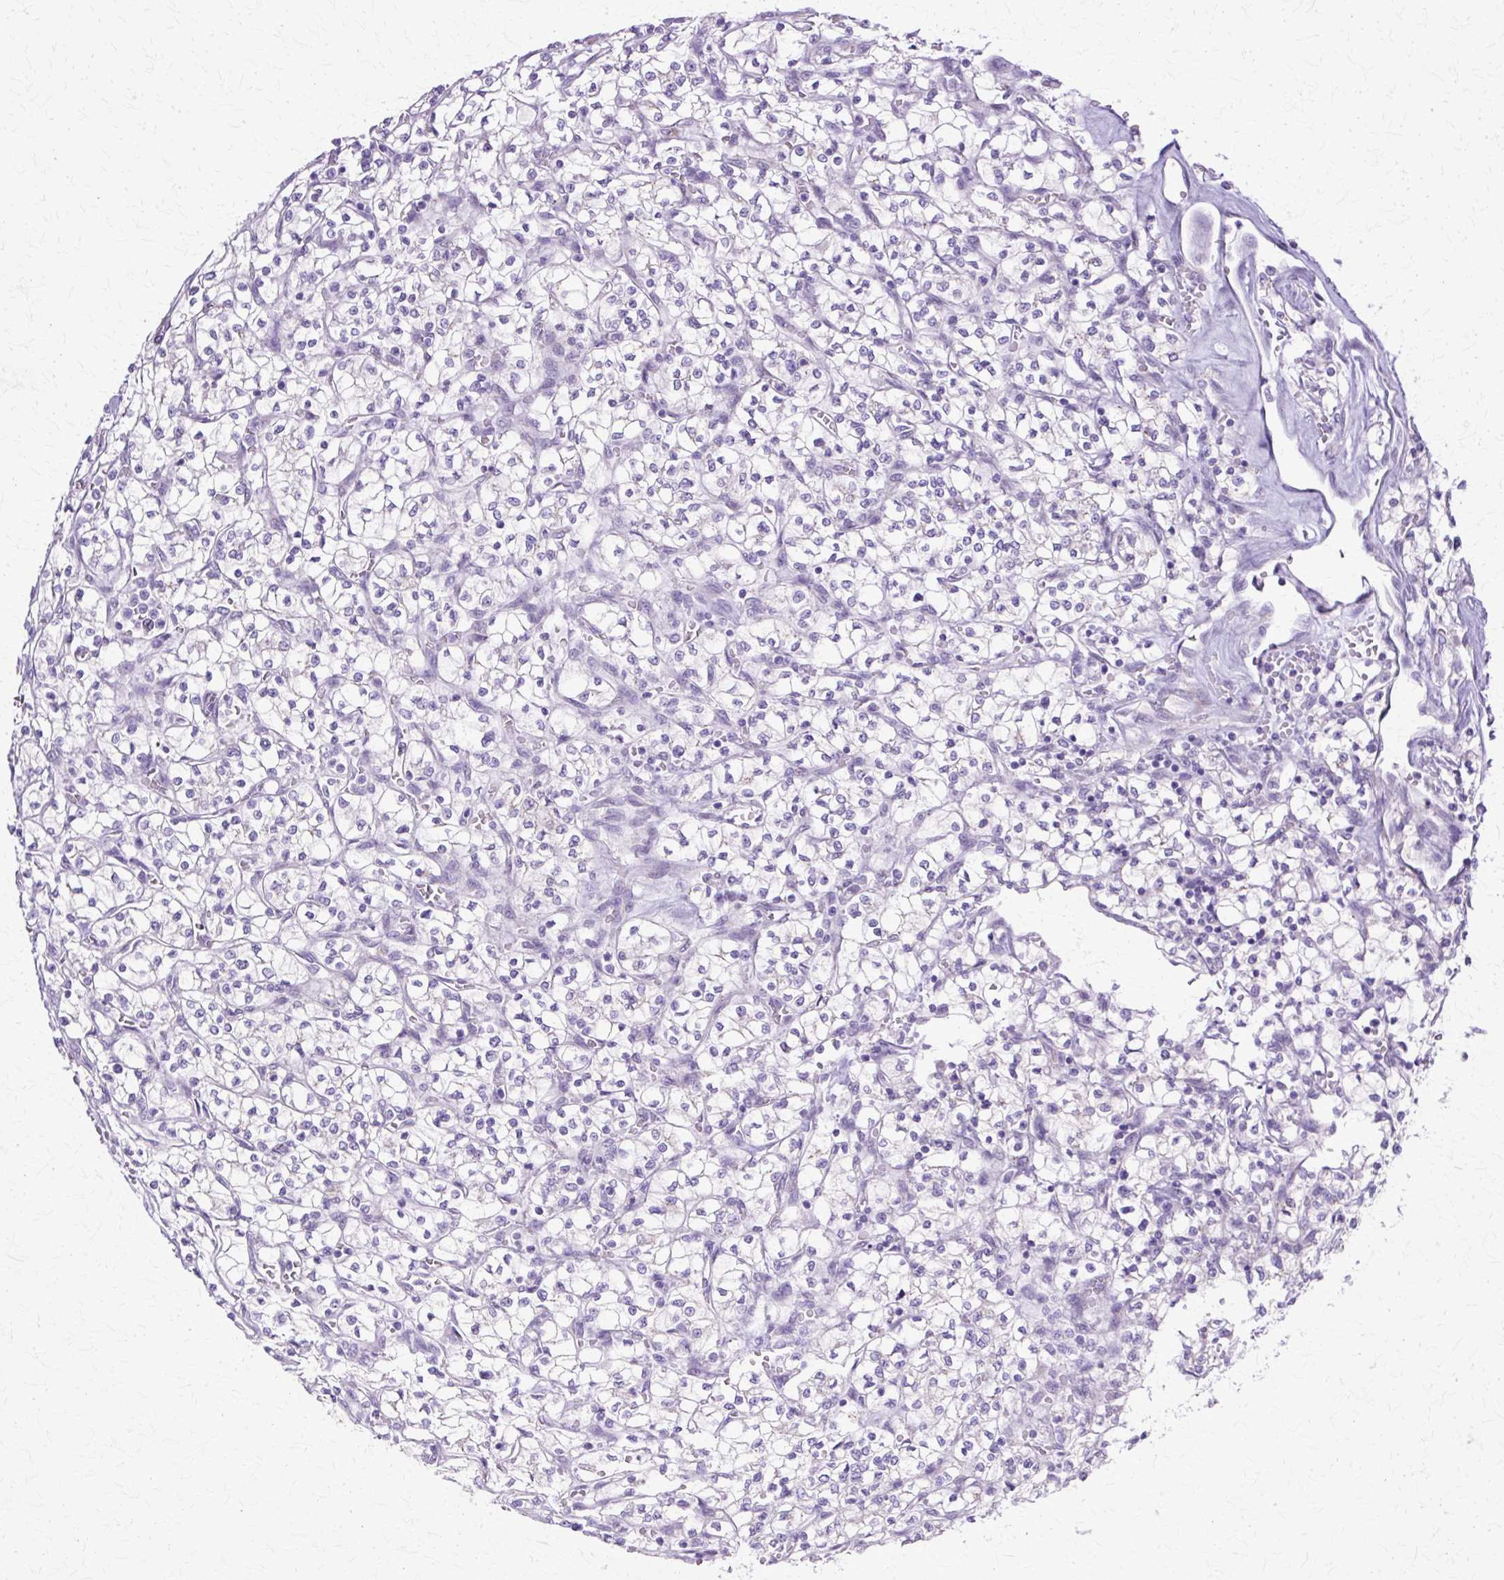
{"staining": {"intensity": "negative", "quantity": "none", "location": "none"}, "tissue": "renal cancer", "cell_type": "Tumor cells", "image_type": "cancer", "snomed": [{"axis": "morphology", "description": "Adenocarcinoma, NOS"}, {"axis": "topography", "description": "Kidney"}], "caption": "A high-resolution histopathology image shows IHC staining of adenocarcinoma (renal), which shows no significant staining in tumor cells.", "gene": "TBC1D3G", "patient": {"sex": "female", "age": 64}}